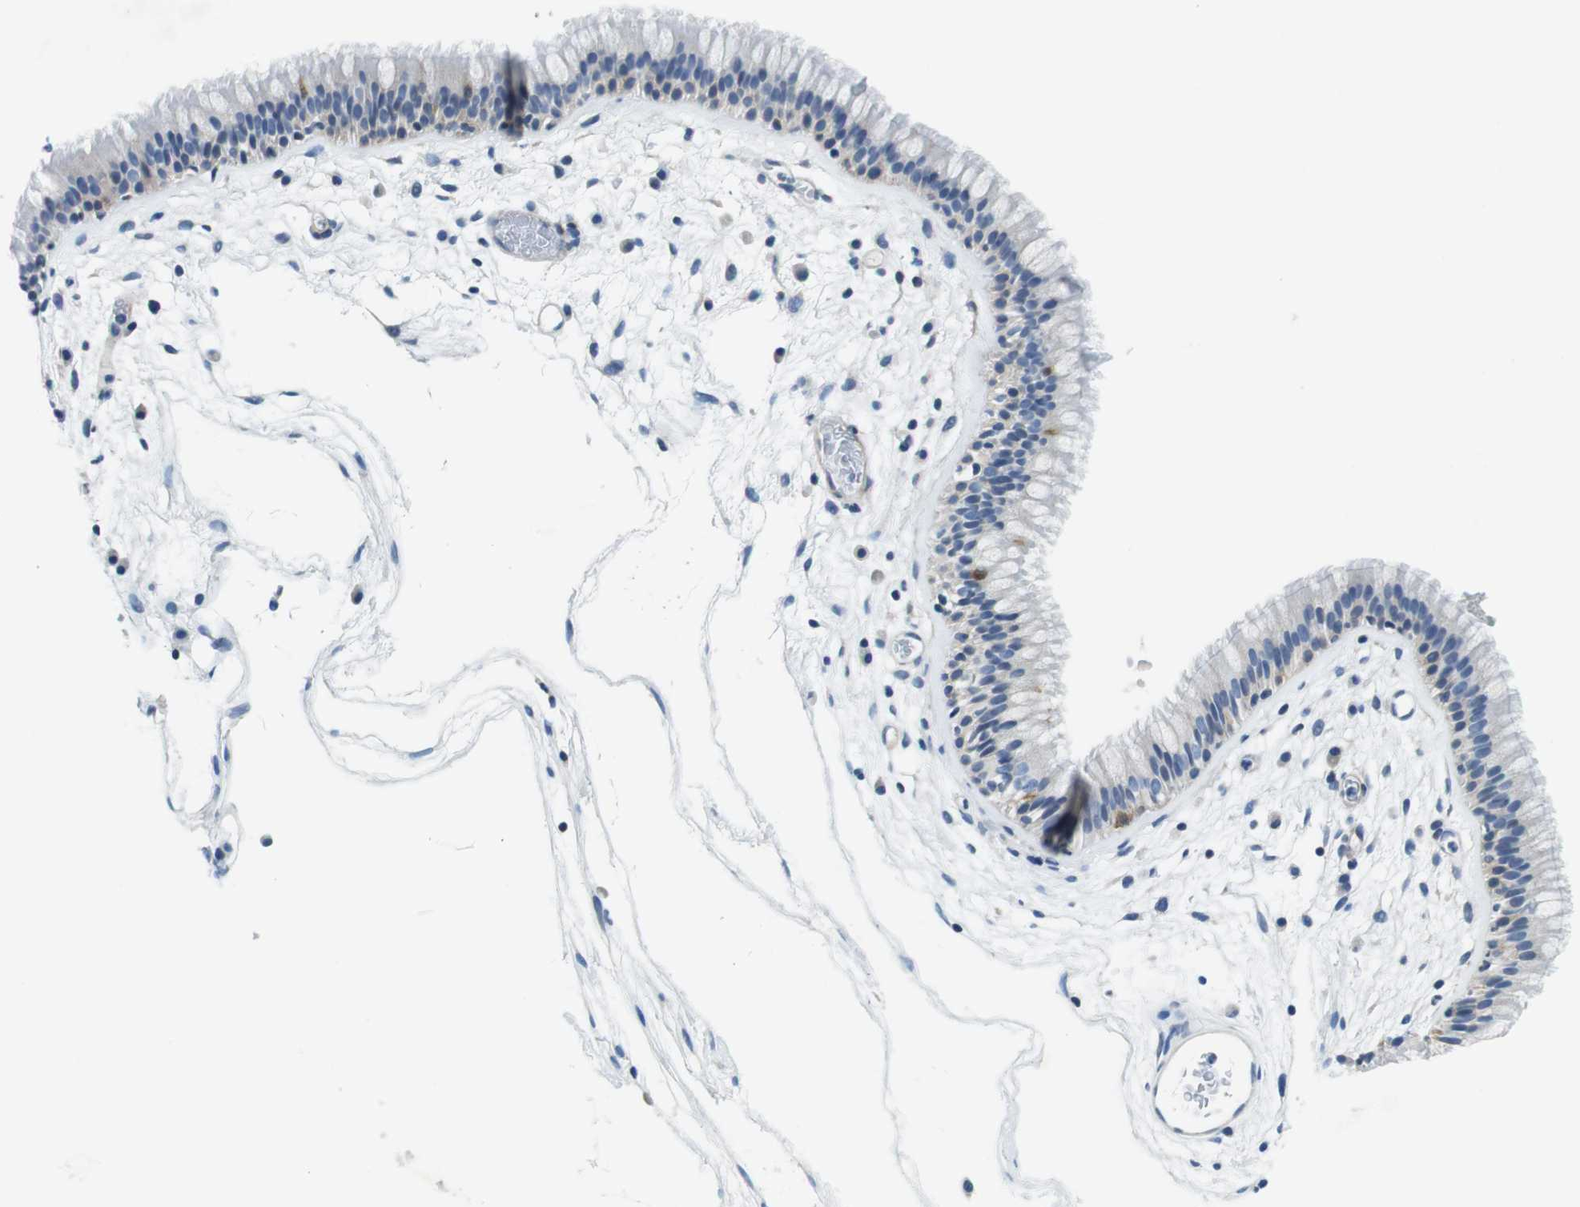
{"staining": {"intensity": "moderate", "quantity": "<25%", "location": "cytoplasmic/membranous"}, "tissue": "nasopharynx", "cell_type": "Respiratory epithelial cells", "image_type": "normal", "snomed": [{"axis": "morphology", "description": "Normal tissue, NOS"}, {"axis": "morphology", "description": "Inflammation, NOS"}, {"axis": "topography", "description": "Nasopharynx"}], "caption": "Immunohistochemistry photomicrograph of benign human nasopharynx stained for a protein (brown), which displays low levels of moderate cytoplasmic/membranous staining in approximately <25% of respiratory epithelial cells.", "gene": "PHLDA1", "patient": {"sex": "male", "age": 48}}